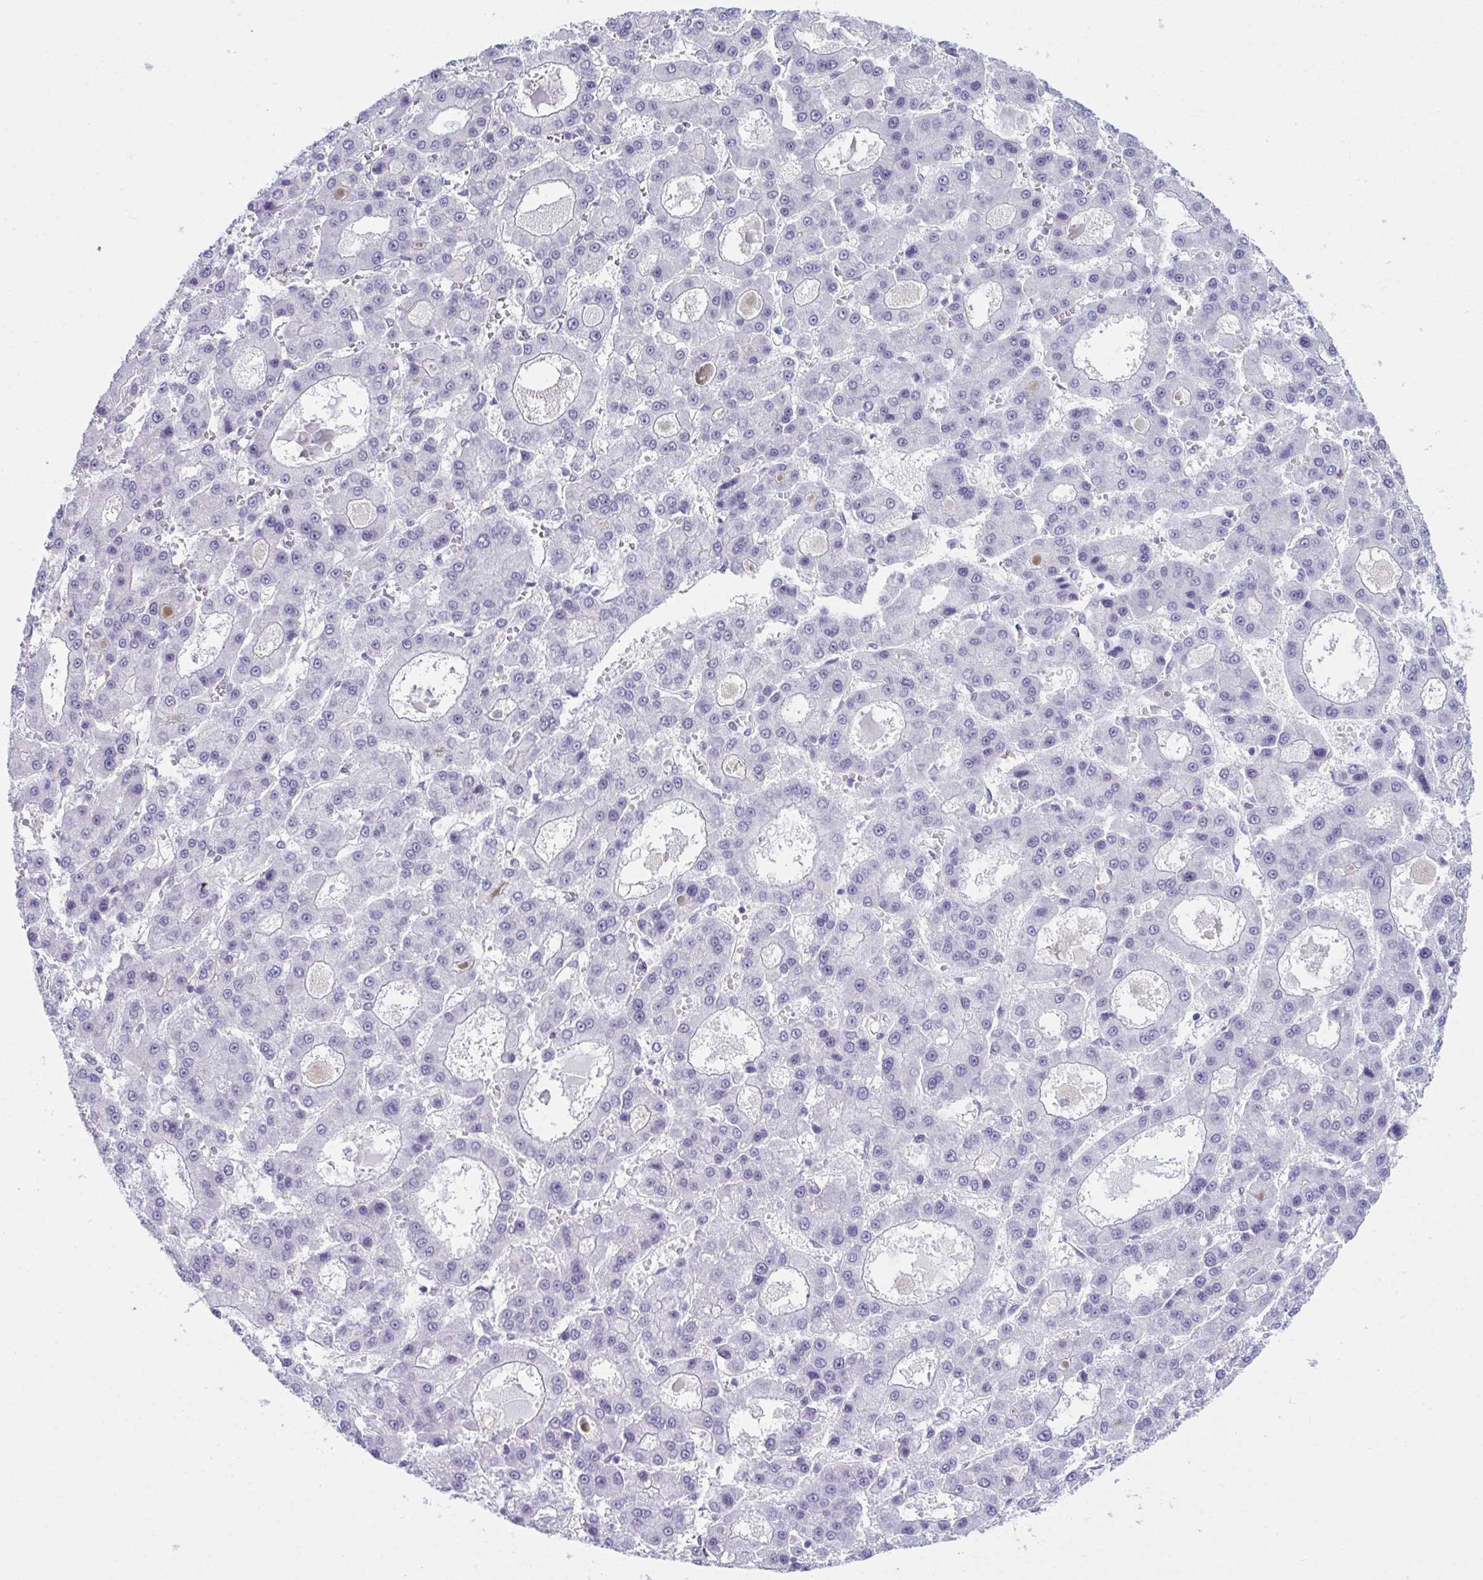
{"staining": {"intensity": "negative", "quantity": "none", "location": "none"}, "tissue": "liver cancer", "cell_type": "Tumor cells", "image_type": "cancer", "snomed": [{"axis": "morphology", "description": "Carcinoma, Hepatocellular, NOS"}, {"axis": "topography", "description": "Liver"}], "caption": "Immunohistochemistry image of human liver cancer stained for a protein (brown), which demonstrates no positivity in tumor cells.", "gene": "ATP6V0D2", "patient": {"sex": "male", "age": 70}}